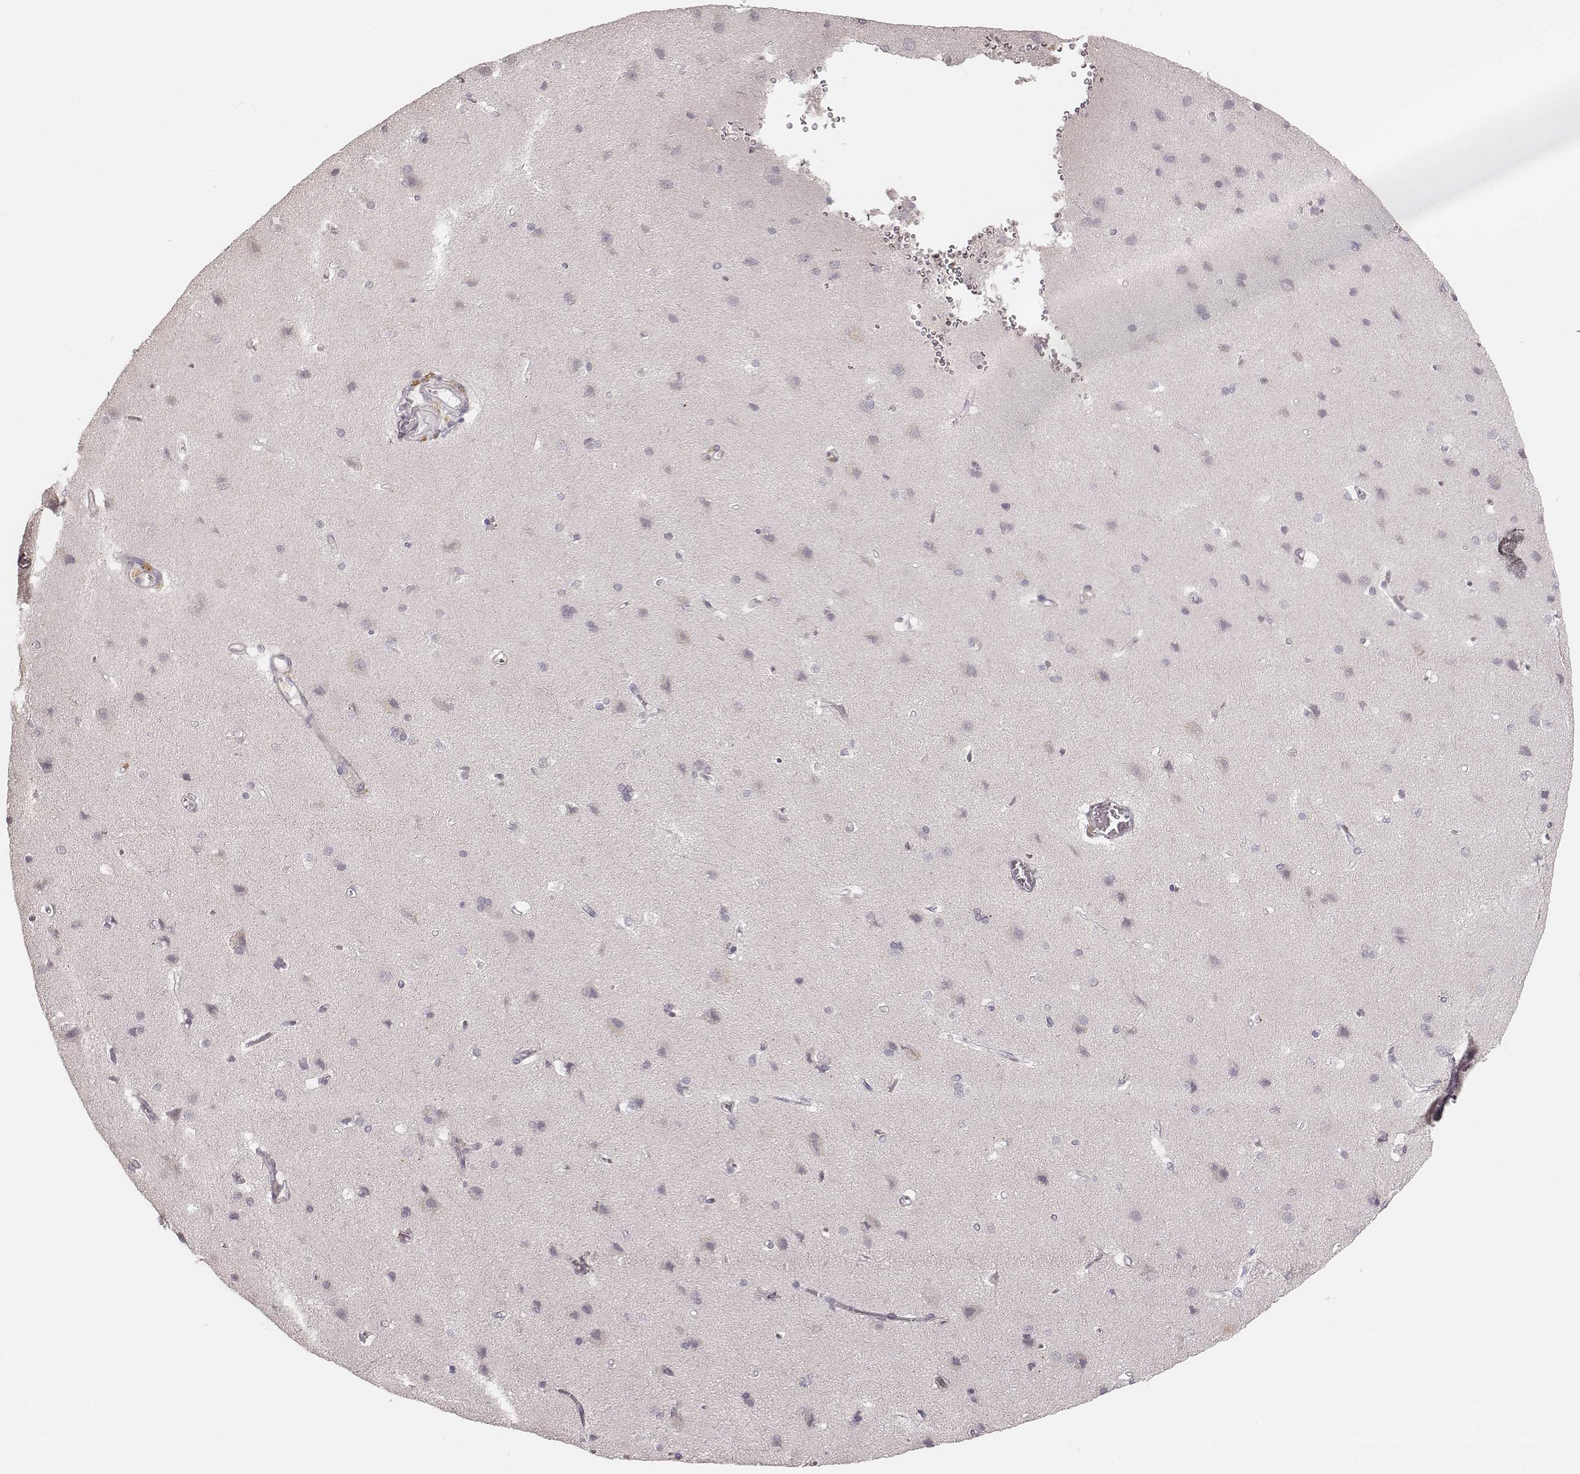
{"staining": {"intensity": "negative", "quantity": "none", "location": "none"}, "tissue": "cerebral cortex", "cell_type": "Endothelial cells", "image_type": "normal", "snomed": [{"axis": "morphology", "description": "Normal tissue, NOS"}, {"axis": "topography", "description": "Cerebral cortex"}], "caption": "A micrograph of cerebral cortex stained for a protein displays no brown staining in endothelial cells.", "gene": "CD8A", "patient": {"sex": "male", "age": 37}}